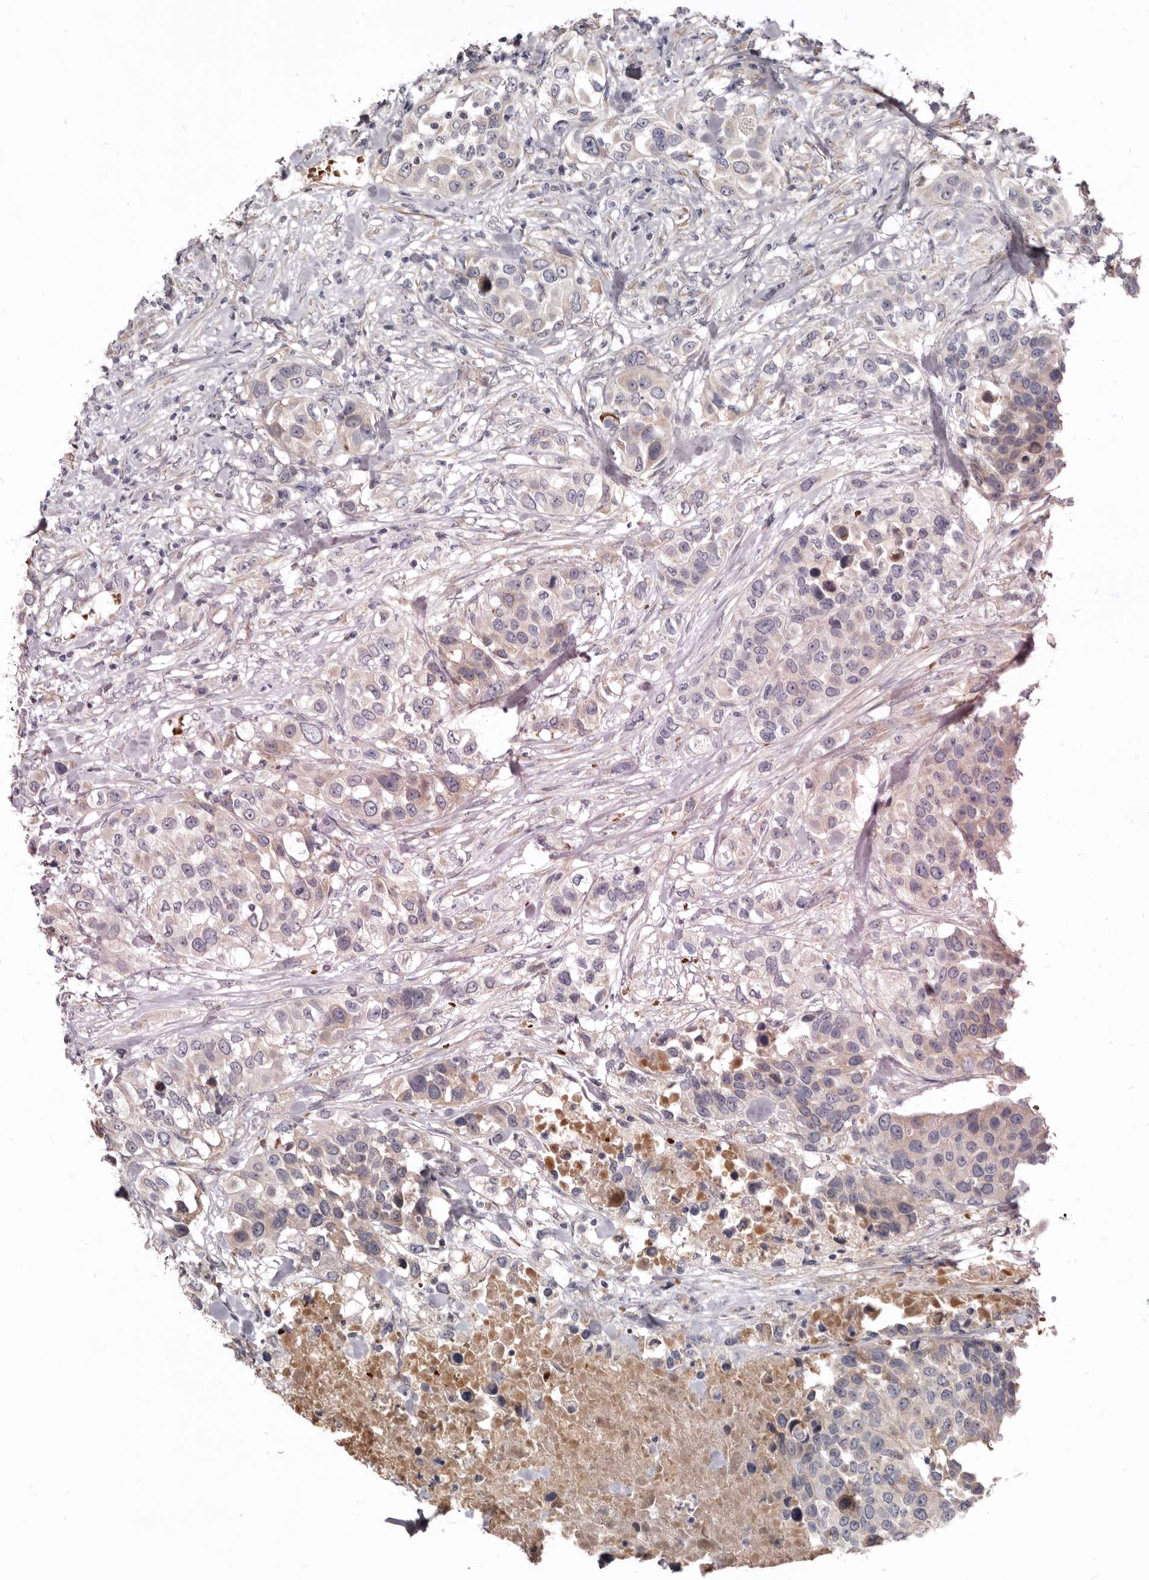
{"staining": {"intensity": "weak", "quantity": "<25%", "location": "cytoplasmic/membranous"}, "tissue": "urothelial cancer", "cell_type": "Tumor cells", "image_type": "cancer", "snomed": [{"axis": "morphology", "description": "Urothelial carcinoma, High grade"}, {"axis": "topography", "description": "Urinary bladder"}], "caption": "Immunohistochemical staining of urothelial carcinoma (high-grade) shows no significant positivity in tumor cells.", "gene": "NENF", "patient": {"sex": "female", "age": 80}}